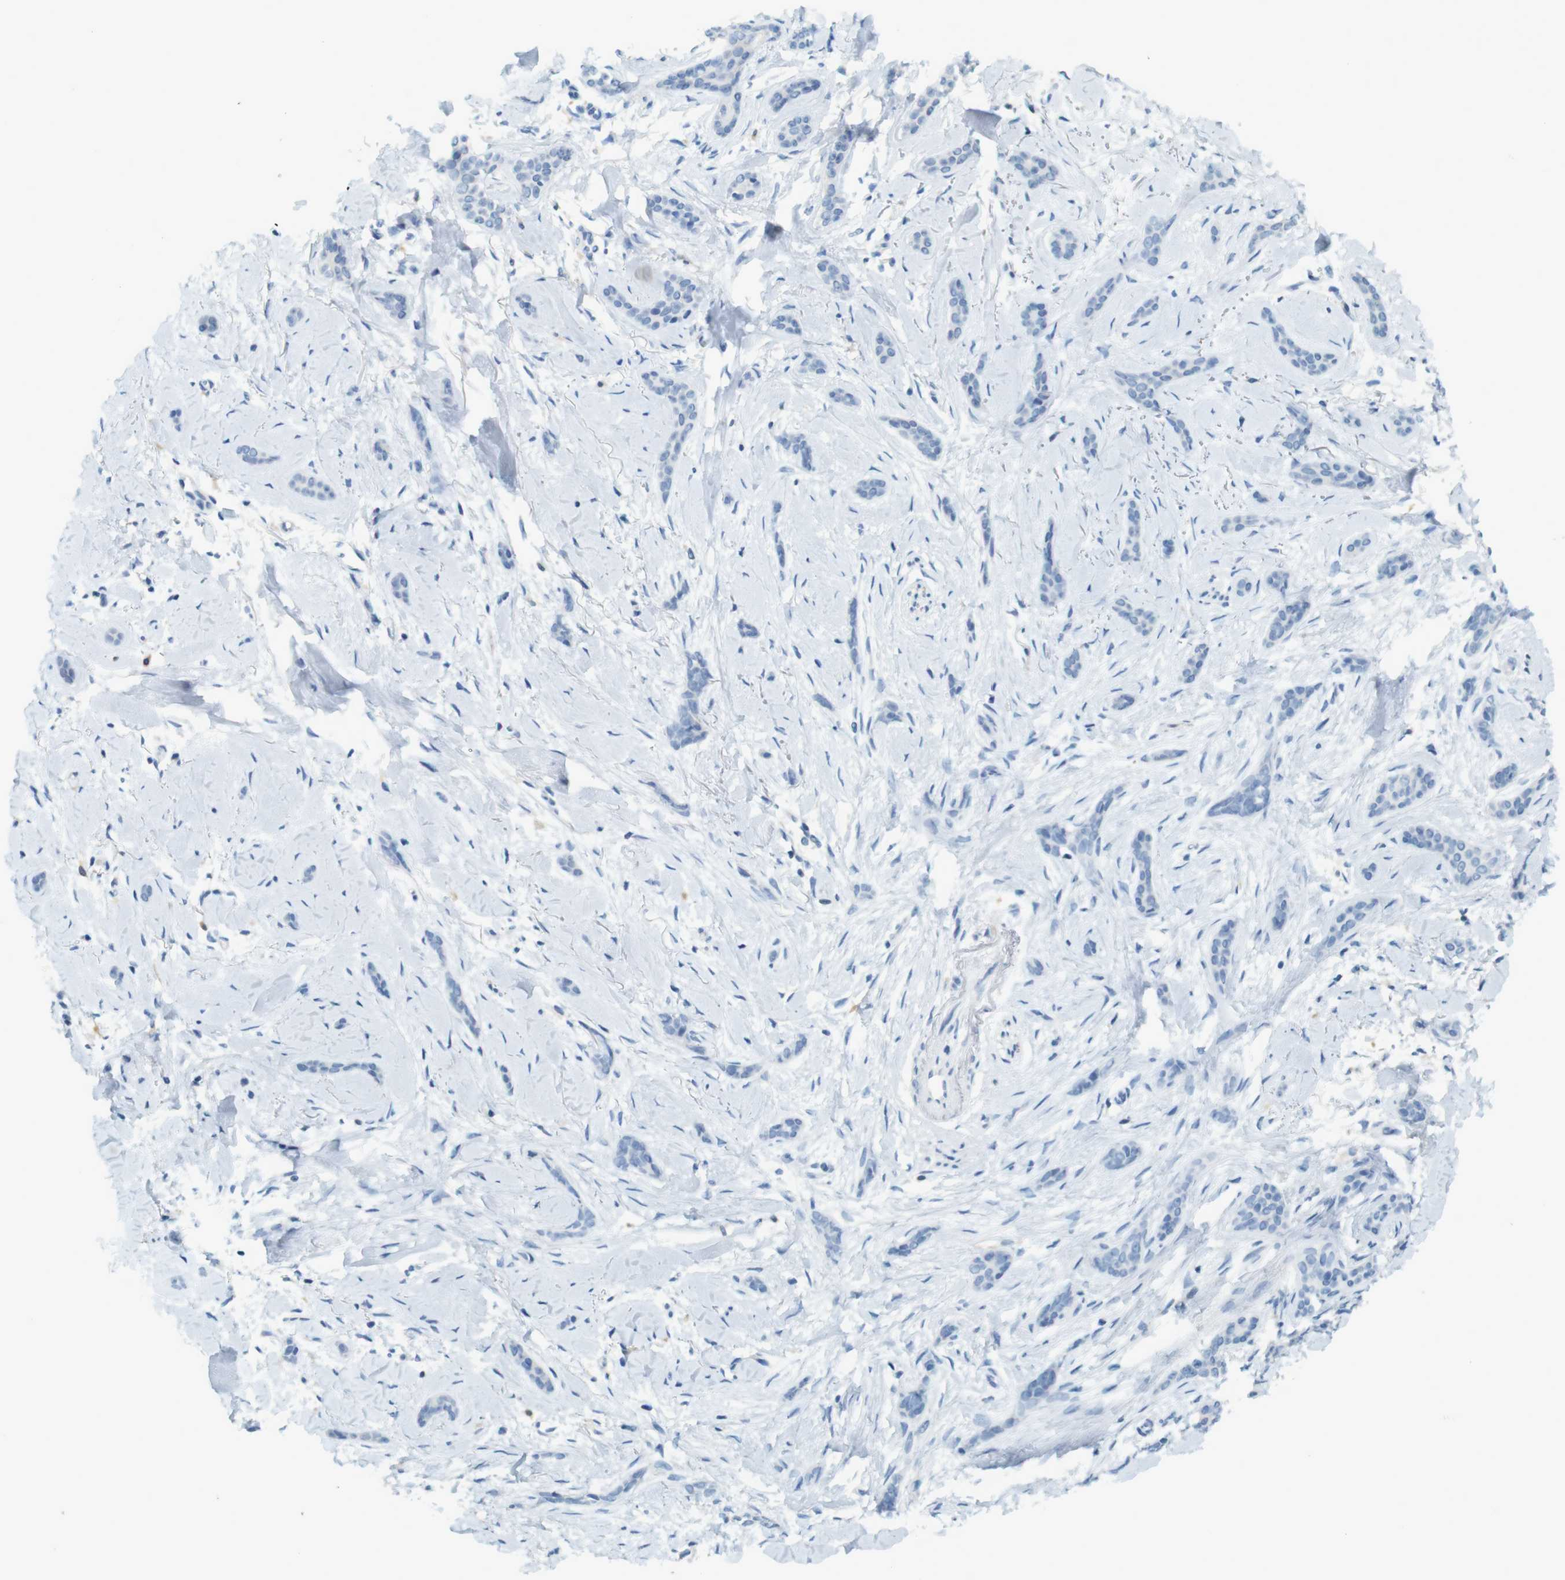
{"staining": {"intensity": "negative", "quantity": "none", "location": "none"}, "tissue": "skin cancer", "cell_type": "Tumor cells", "image_type": "cancer", "snomed": [{"axis": "morphology", "description": "Basal cell carcinoma"}, {"axis": "morphology", "description": "Adnexal tumor, benign"}, {"axis": "topography", "description": "Skin"}], "caption": "There is no significant expression in tumor cells of skin basal cell carcinoma. (DAB (3,3'-diaminobenzidine) immunohistochemistry (IHC) with hematoxylin counter stain).", "gene": "LRRK2", "patient": {"sex": "female", "age": 42}}